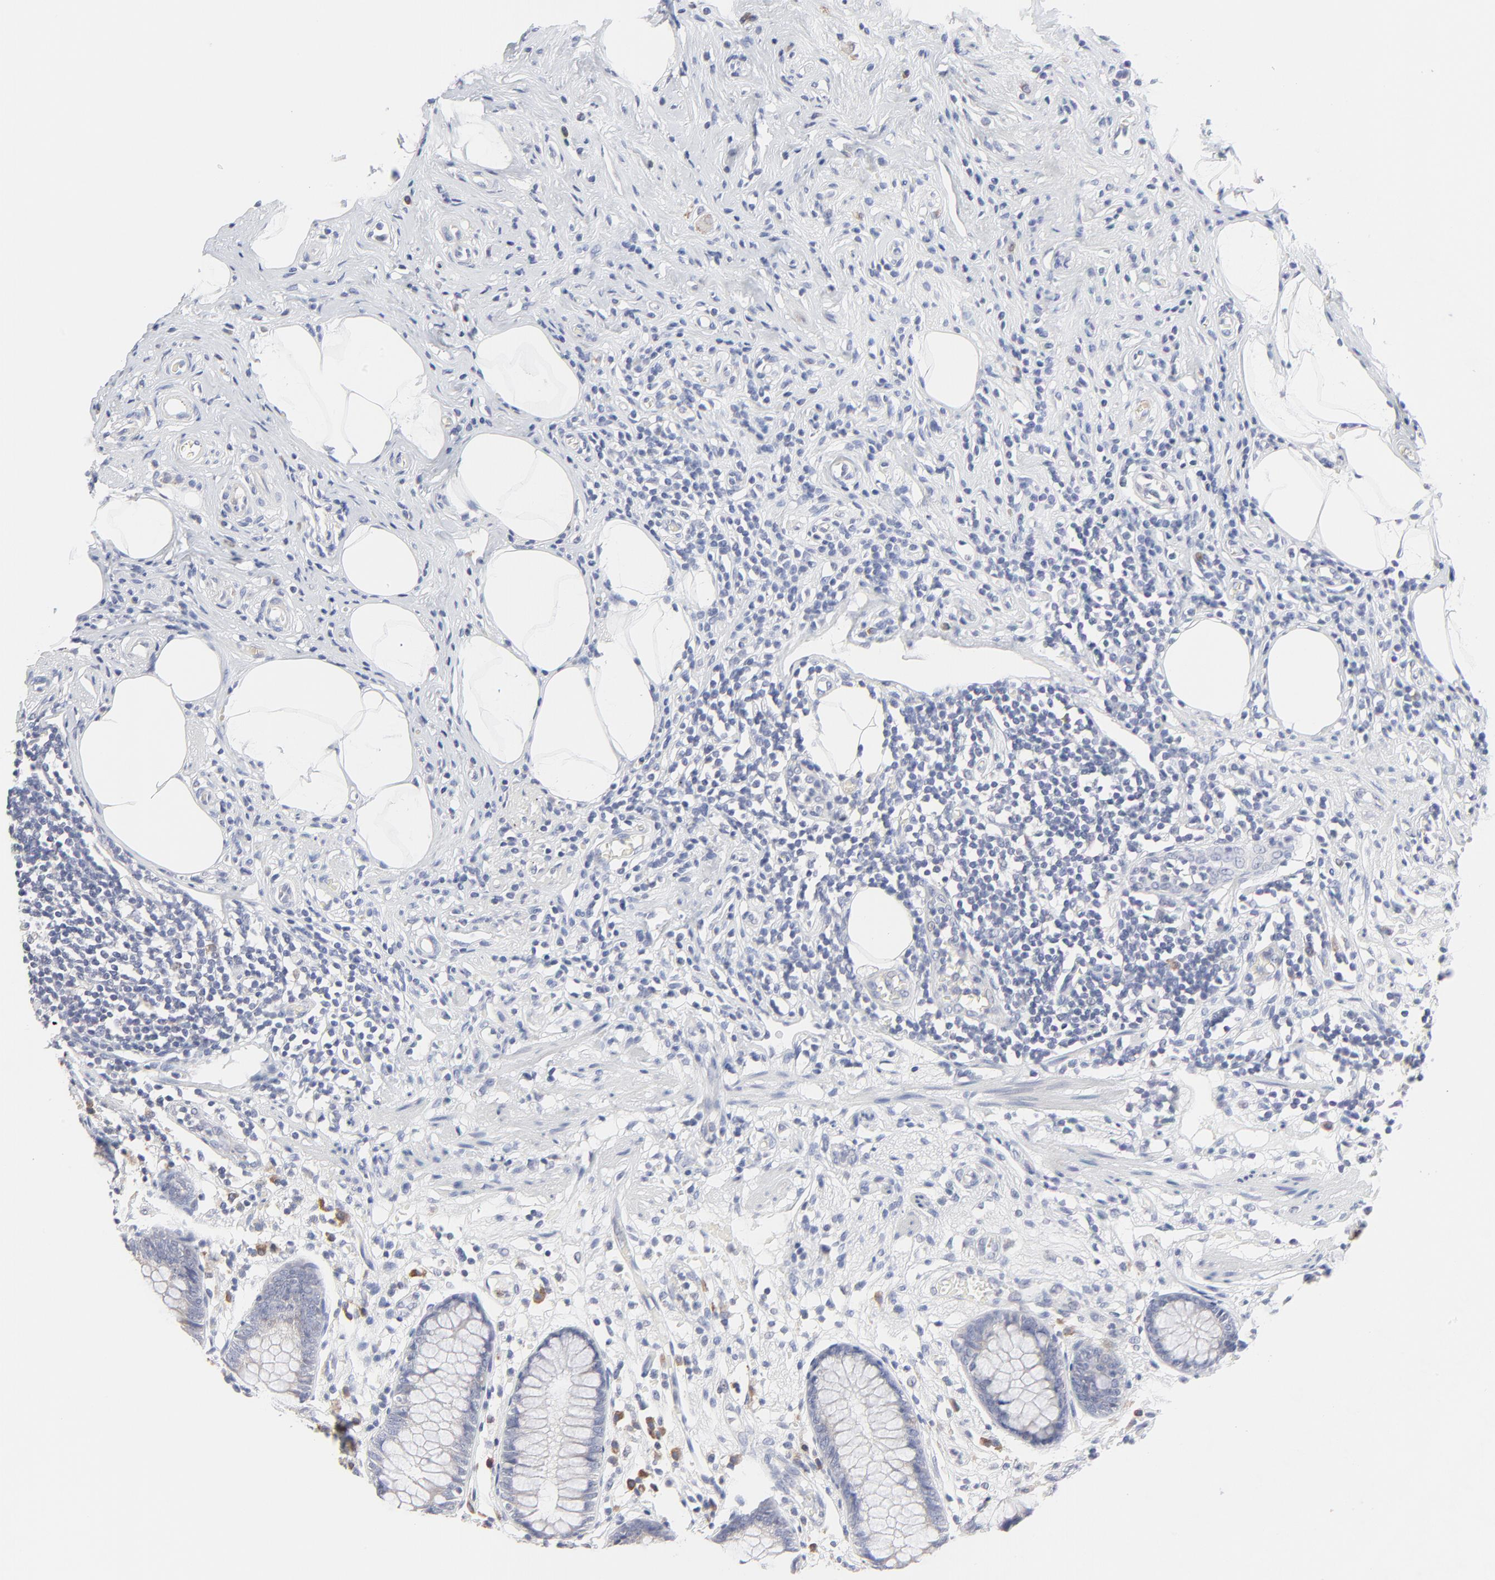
{"staining": {"intensity": "weak", "quantity": ">75%", "location": "cytoplasmic/membranous"}, "tissue": "appendix", "cell_type": "Glandular cells", "image_type": "normal", "snomed": [{"axis": "morphology", "description": "Normal tissue, NOS"}, {"axis": "topography", "description": "Appendix"}], "caption": "Glandular cells reveal low levels of weak cytoplasmic/membranous positivity in approximately >75% of cells in normal appendix.", "gene": "TRIM22", "patient": {"sex": "male", "age": 38}}